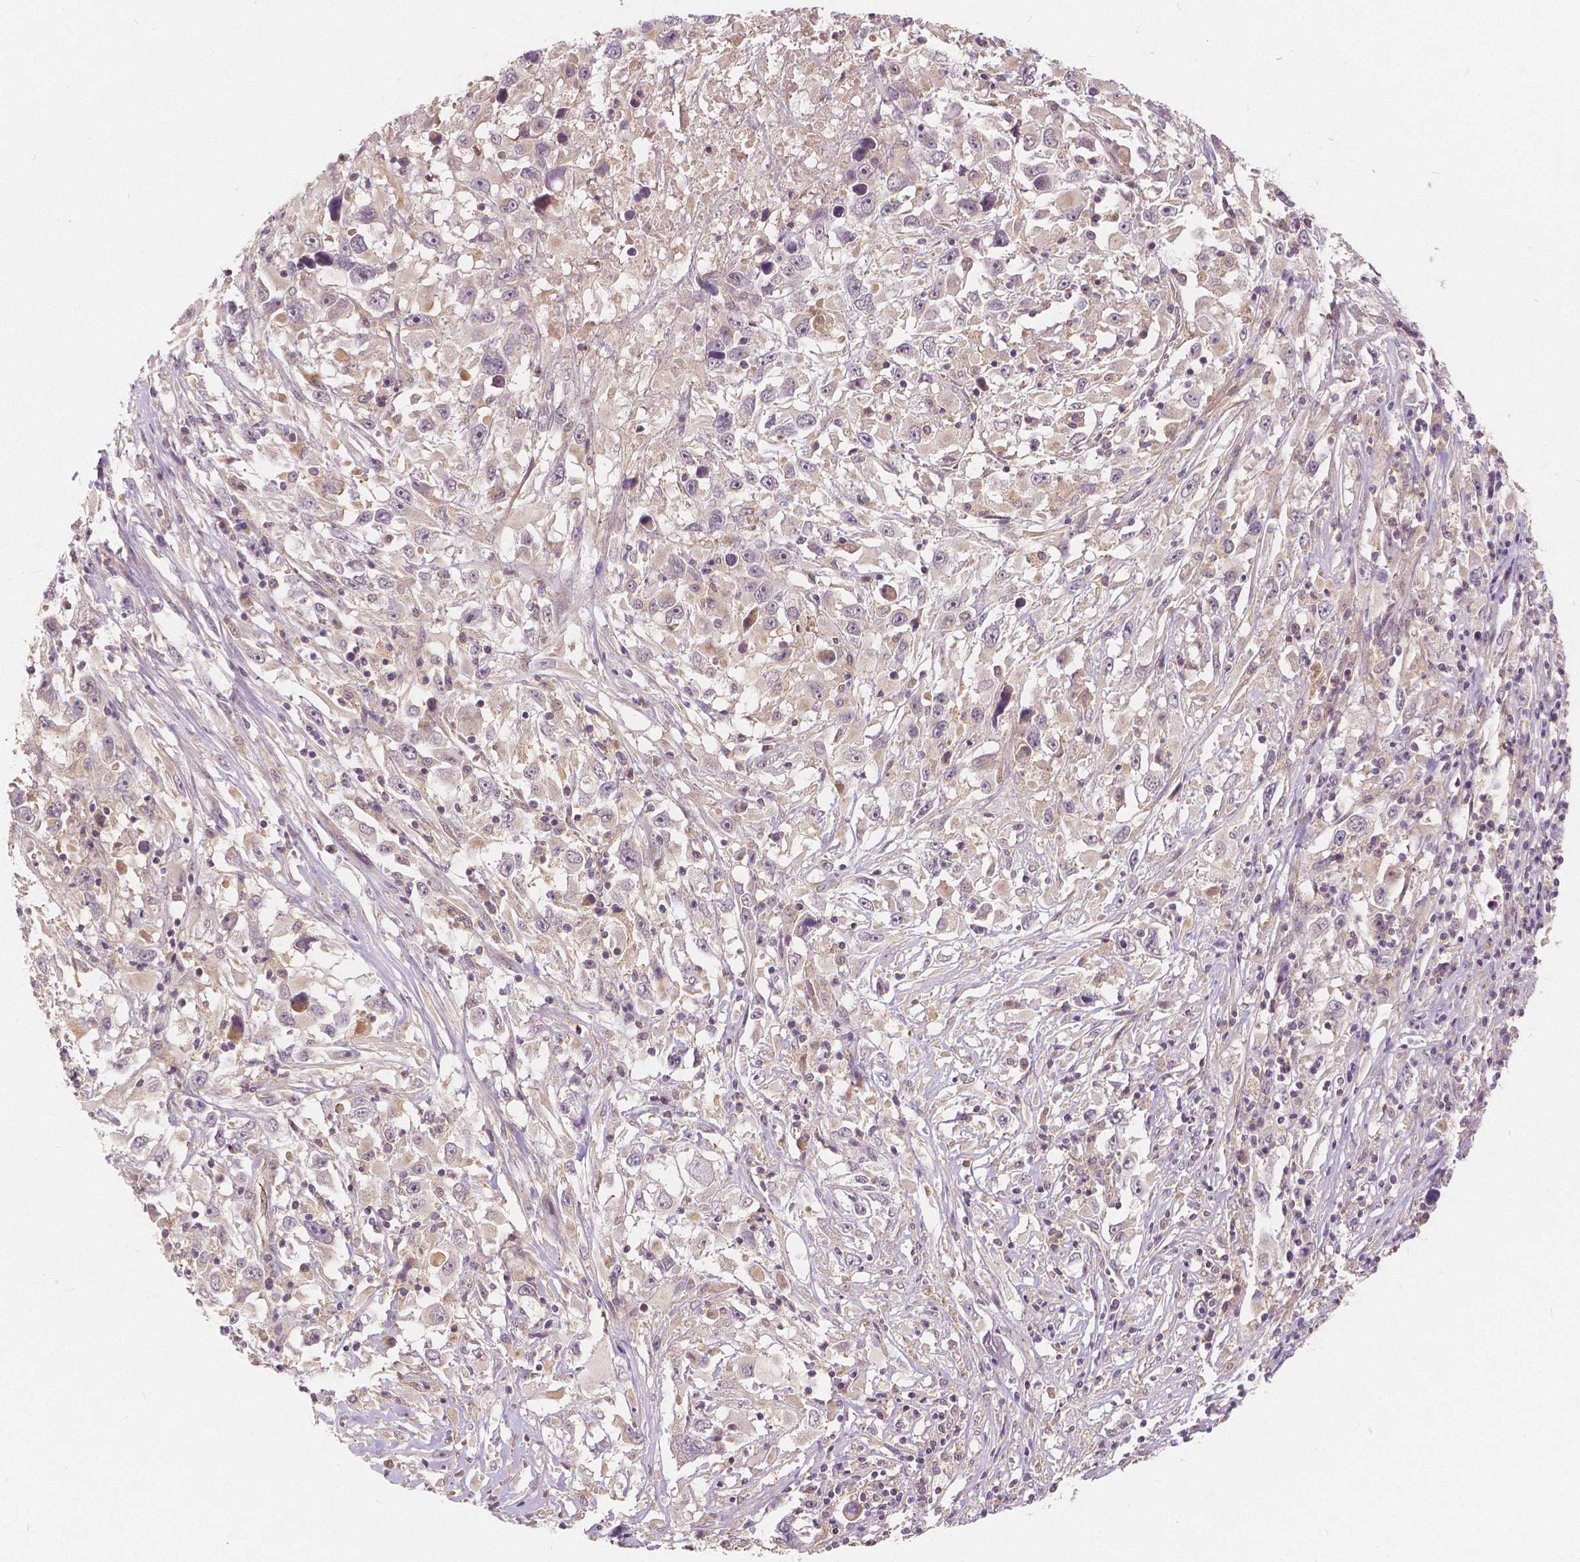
{"staining": {"intensity": "negative", "quantity": "none", "location": "none"}, "tissue": "melanoma", "cell_type": "Tumor cells", "image_type": "cancer", "snomed": [{"axis": "morphology", "description": "Malignant melanoma, Metastatic site"}, {"axis": "topography", "description": "Soft tissue"}], "caption": "DAB immunohistochemical staining of human melanoma exhibits no significant expression in tumor cells. (DAB IHC visualized using brightfield microscopy, high magnification).", "gene": "SNX12", "patient": {"sex": "male", "age": 50}}